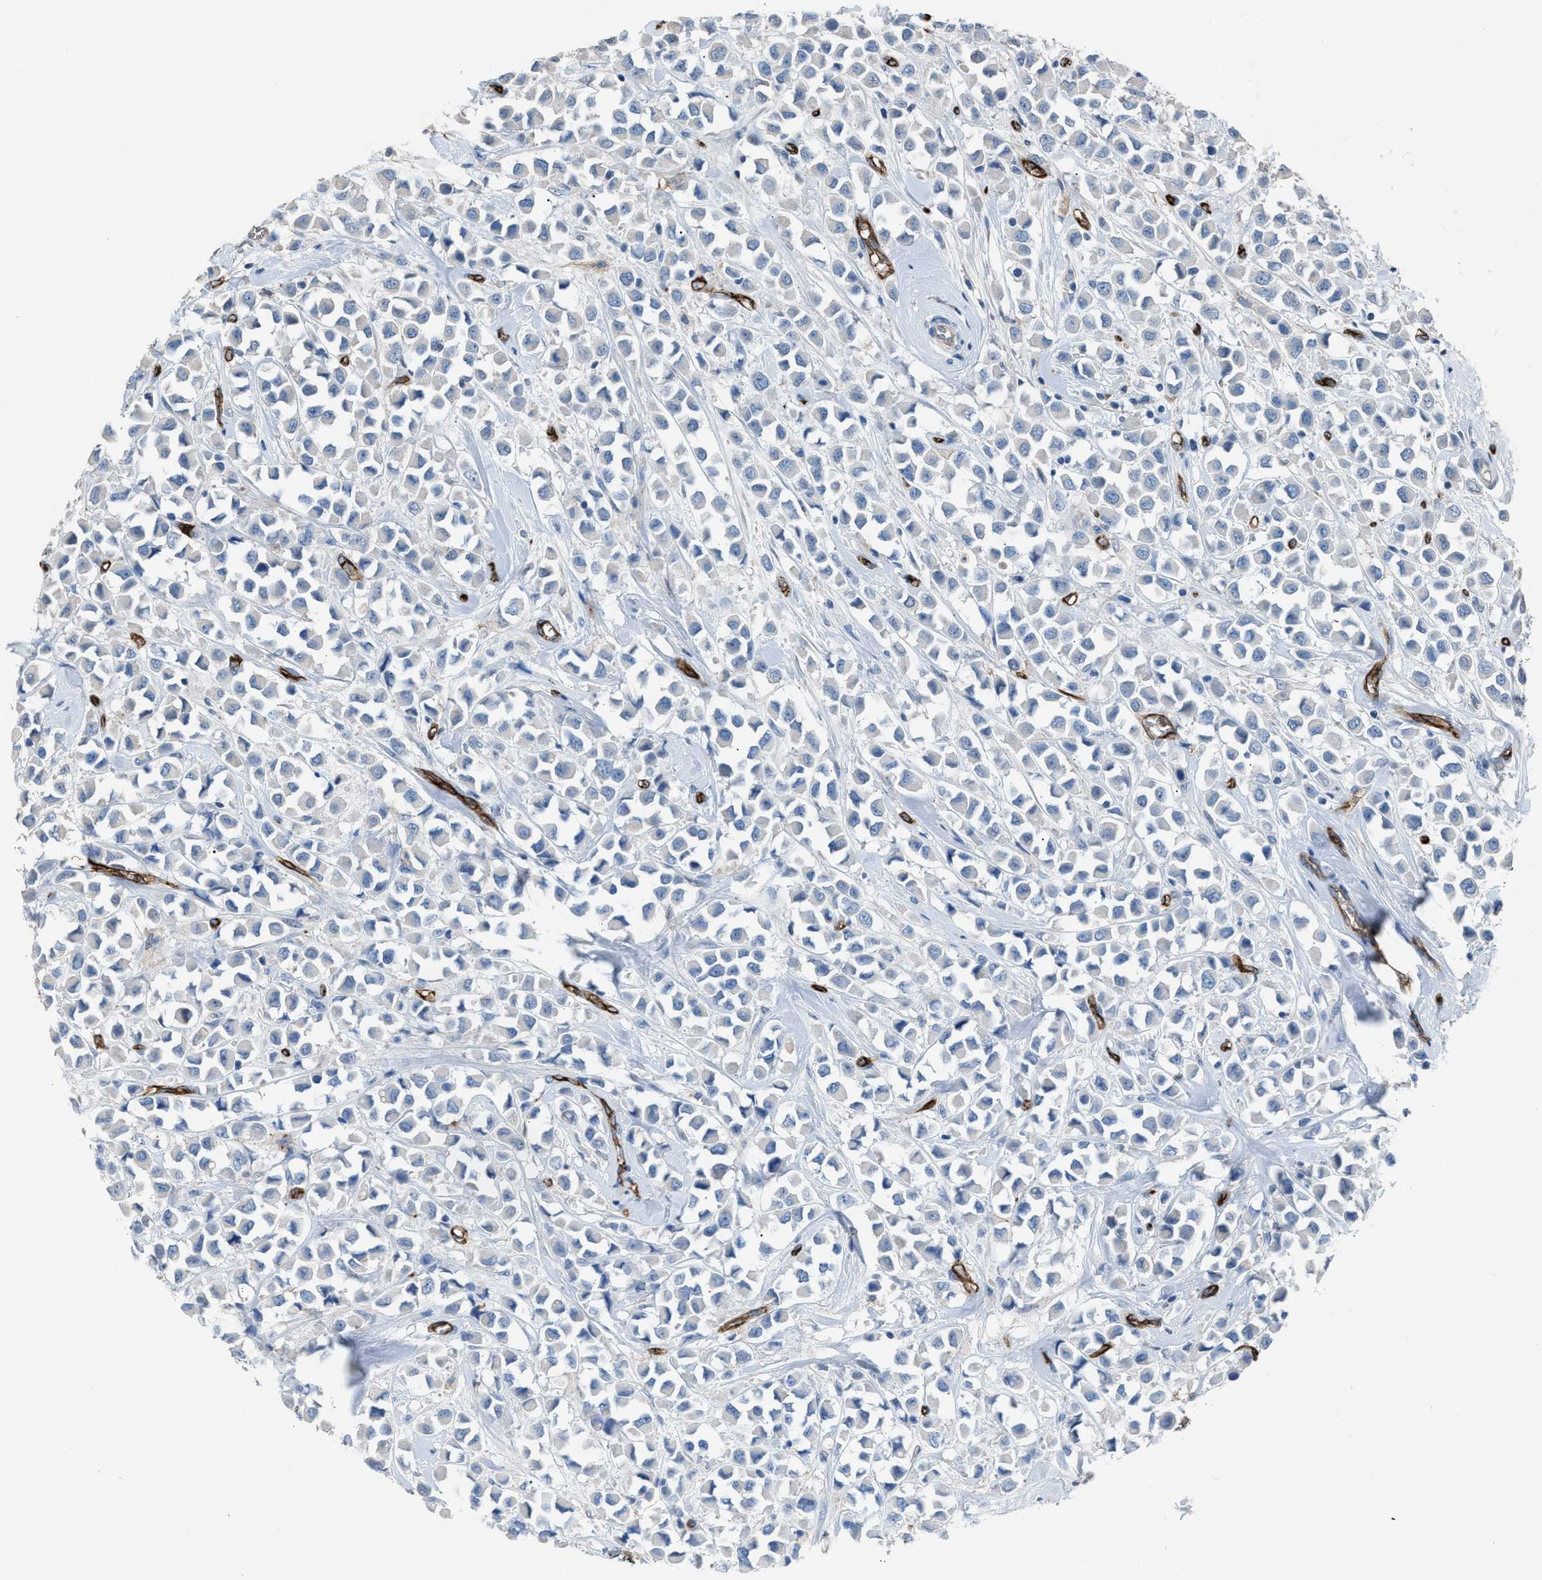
{"staining": {"intensity": "negative", "quantity": "none", "location": "none"}, "tissue": "breast cancer", "cell_type": "Tumor cells", "image_type": "cancer", "snomed": [{"axis": "morphology", "description": "Duct carcinoma"}, {"axis": "topography", "description": "Breast"}], "caption": "This histopathology image is of intraductal carcinoma (breast) stained with immunohistochemistry (IHC) to label a protein in brown with the nuclei are counter-stained blue. There is no expression in tumor cells.", "gene": "DYSF", "patient": {"sex": "female", "age": 61}}